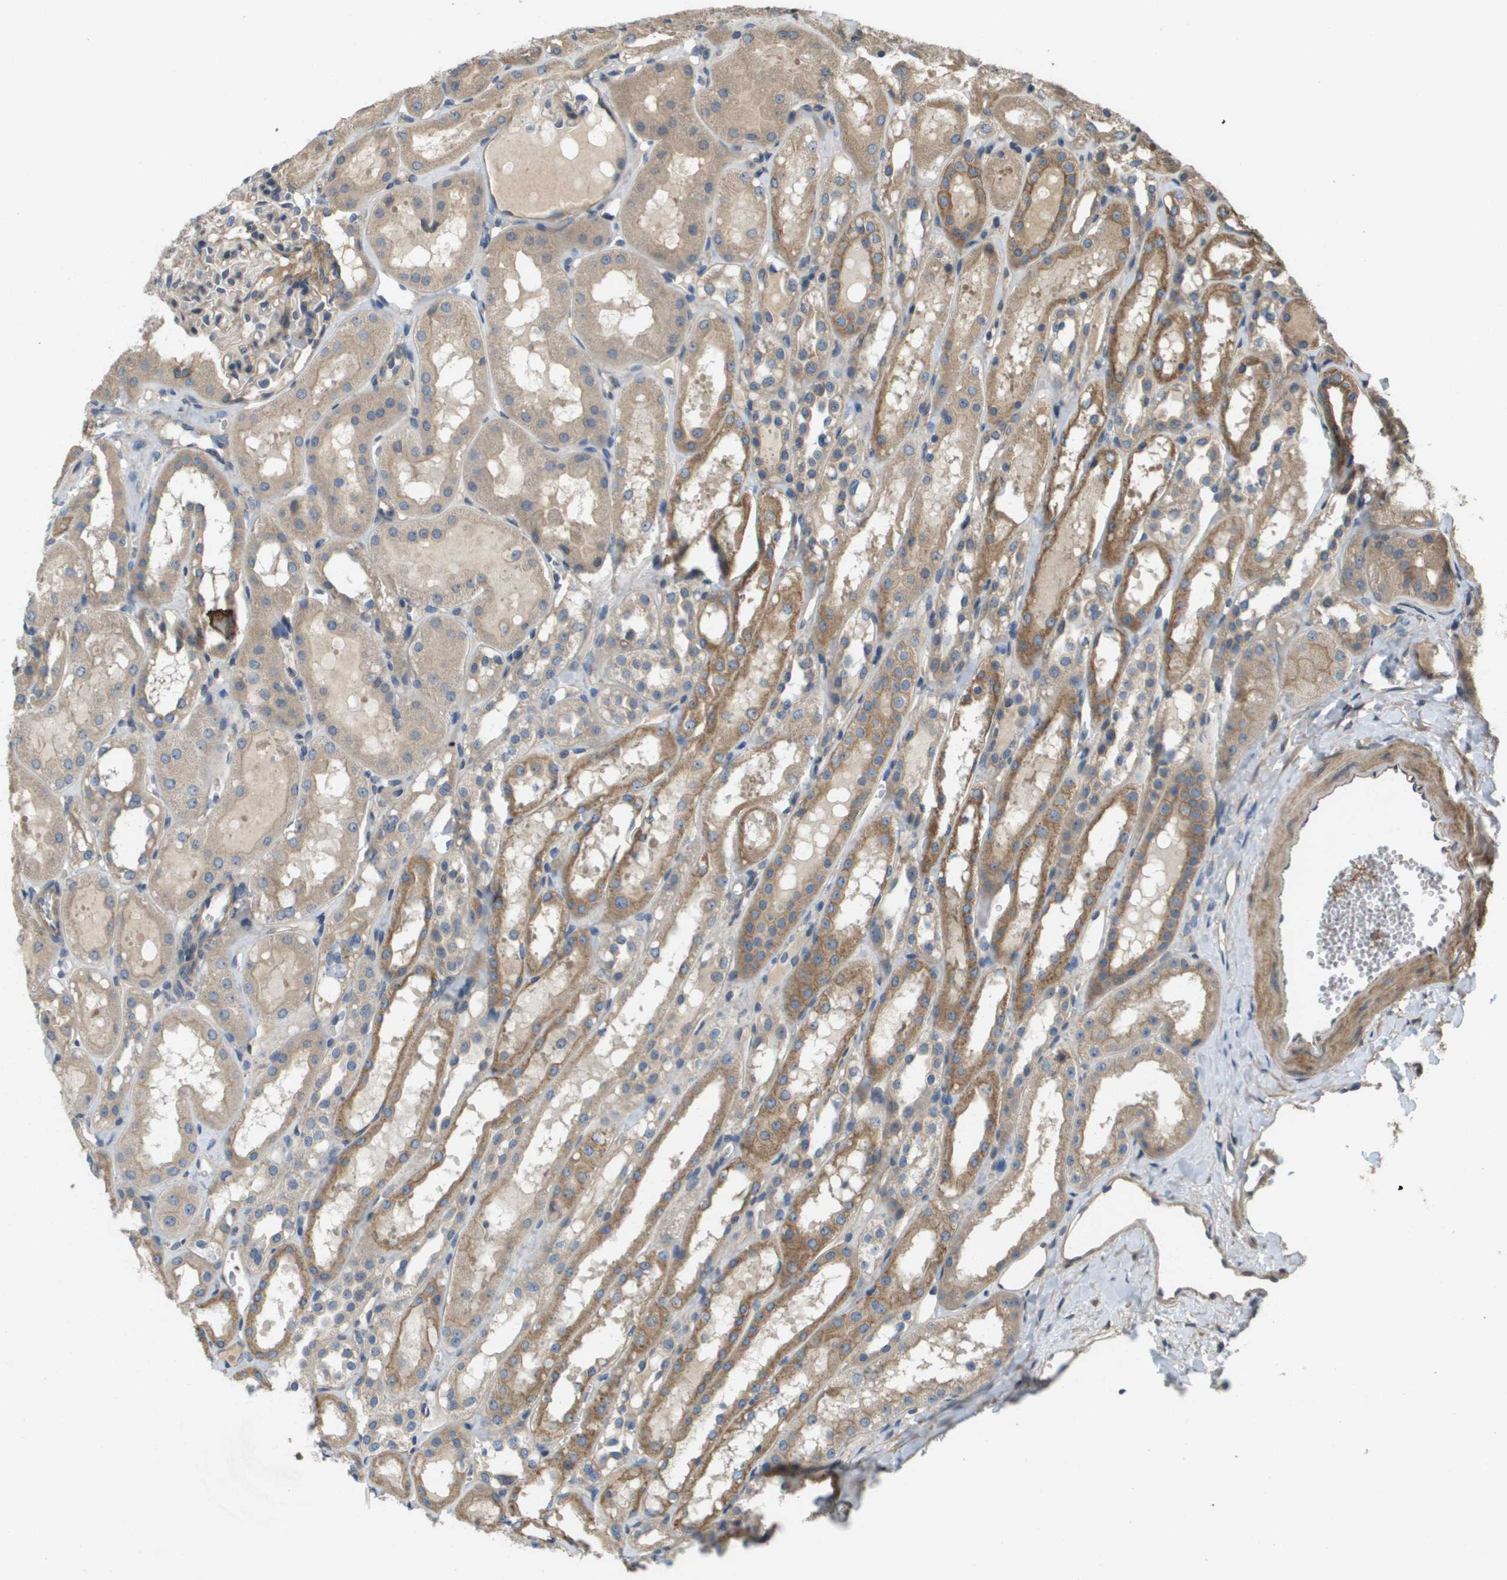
{"staining": {"intensity": "weak", "quantity": "25%-75%", "location": "cytoplasmic/membranous"}, "tissue": "kidney", "cell_type": "Cells in glomeruli", "image_type": "normal", "snomed": [{"axis": "morphology", "description": "Normal tissue, NOS"}, {"axis": "topography", "description": "Kidney"}, {"axis": "topography", "description": "Urinary bladder"}], "caption": "Kidney stained with DAB IHC displays low levels of weak cytoplasmic/membranous staining in about 25%-75% of cells in glomeruli.", "gene": "KRT23", "patient": {"sex": "male", "age": 16}}